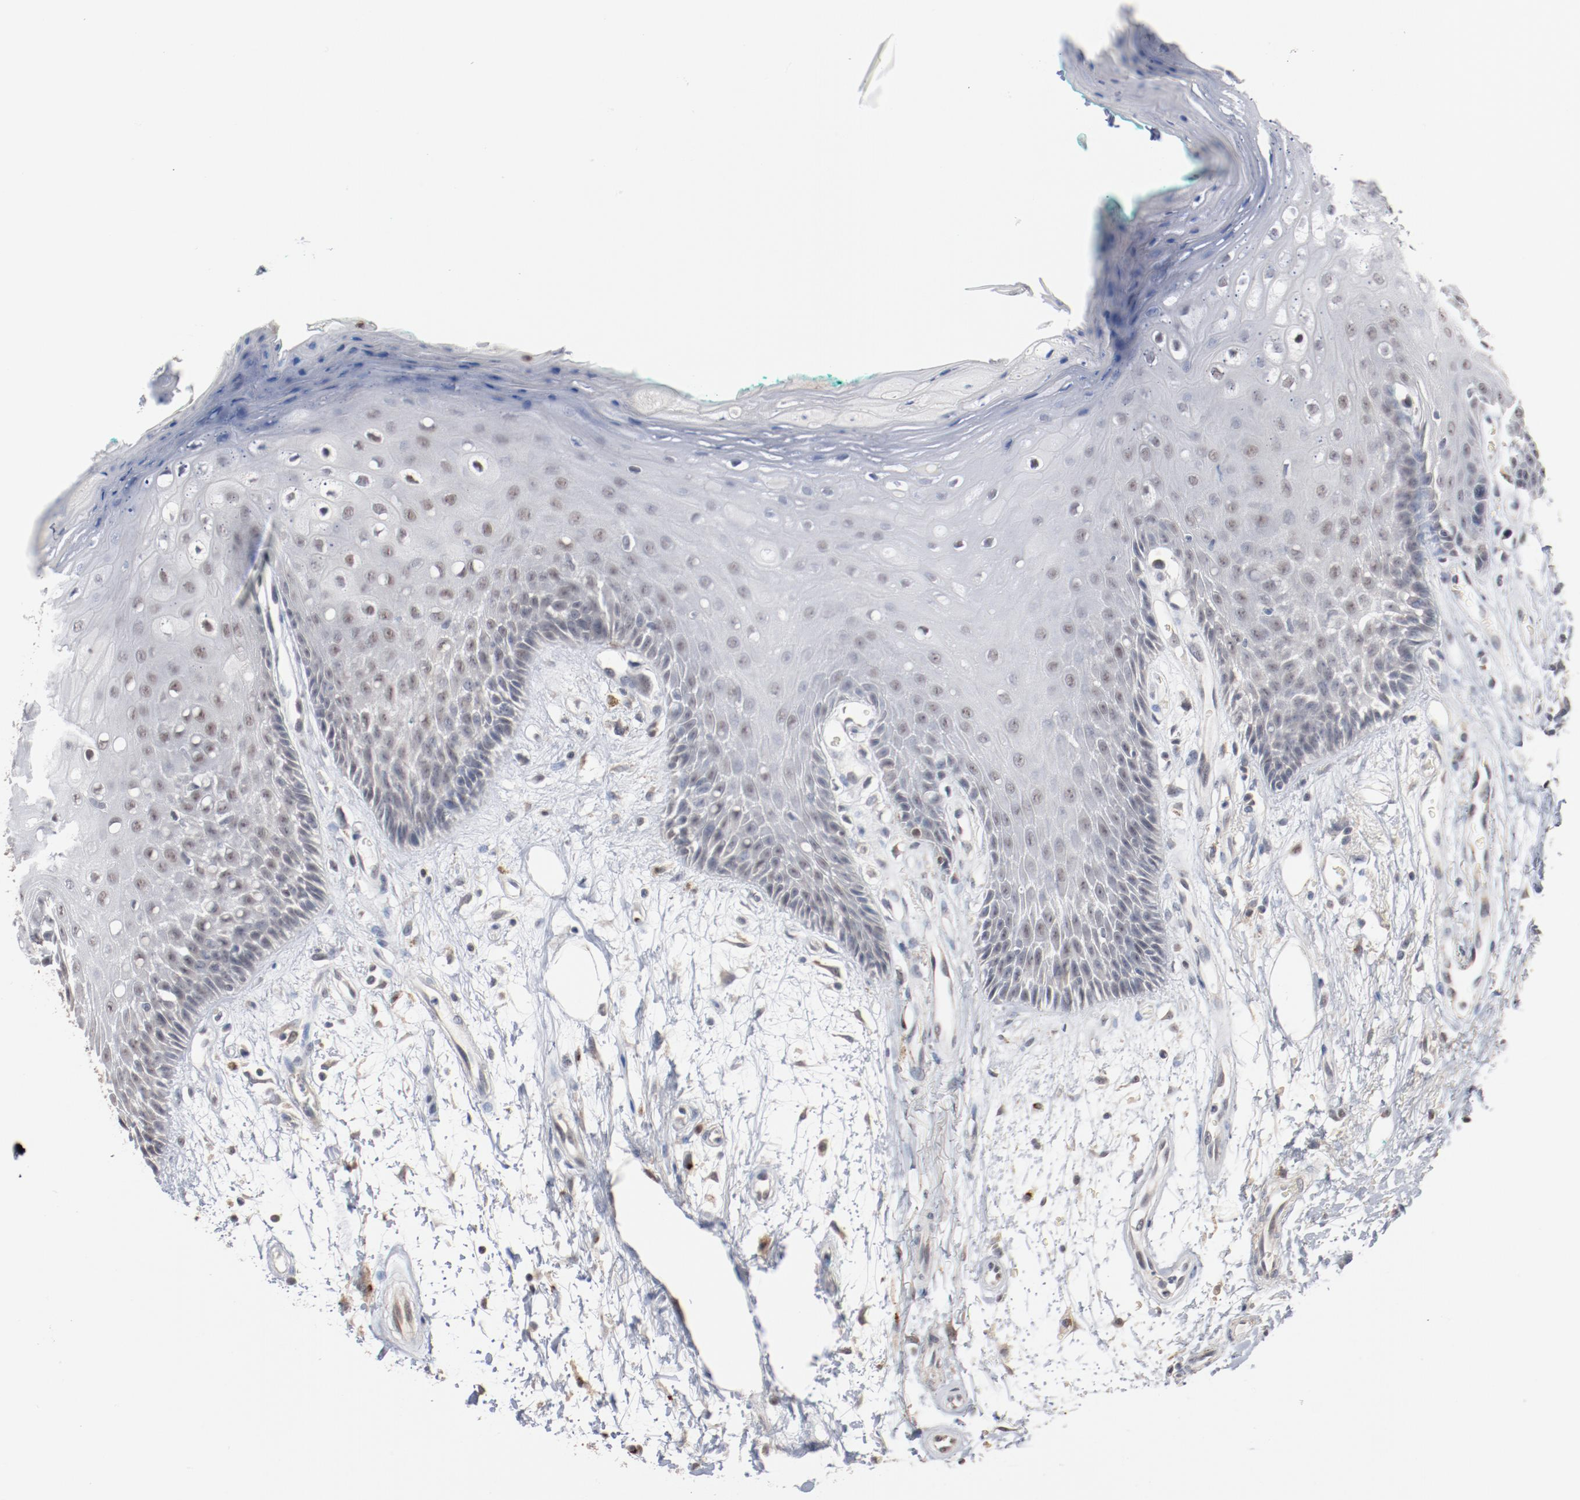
{"staining": {"intensity": "weak", "quantity": "<25%", "location": "nuclear"}, "tissue": "oral mucosa", "cell_type": "Squamous epithelial cells", "image_type": "normal", "snomed": [{"axis": "morphology", "description": "Normal tissue, NOS"}, {"axis": "morphology", "description": "Squamous cell carcinoma, NOS"}, {"axis": "topography", "description": "Skeletal muscle"}, {"axis": "topography", "description": "Oral tissue"}, {"axis": "topography", "description": "Head-Neck"}], "caption": "Immunohistochemistry (IHC) histopathology image of unremarkable human oral mucosa stained for a protein (brown), which displays no staining in squamous epithelial cells. (Immunohistochemistry, brightfield microscopy, high magnification).", "gene": "ERICH1", "patient": {"sex": "female", "age": 84}}